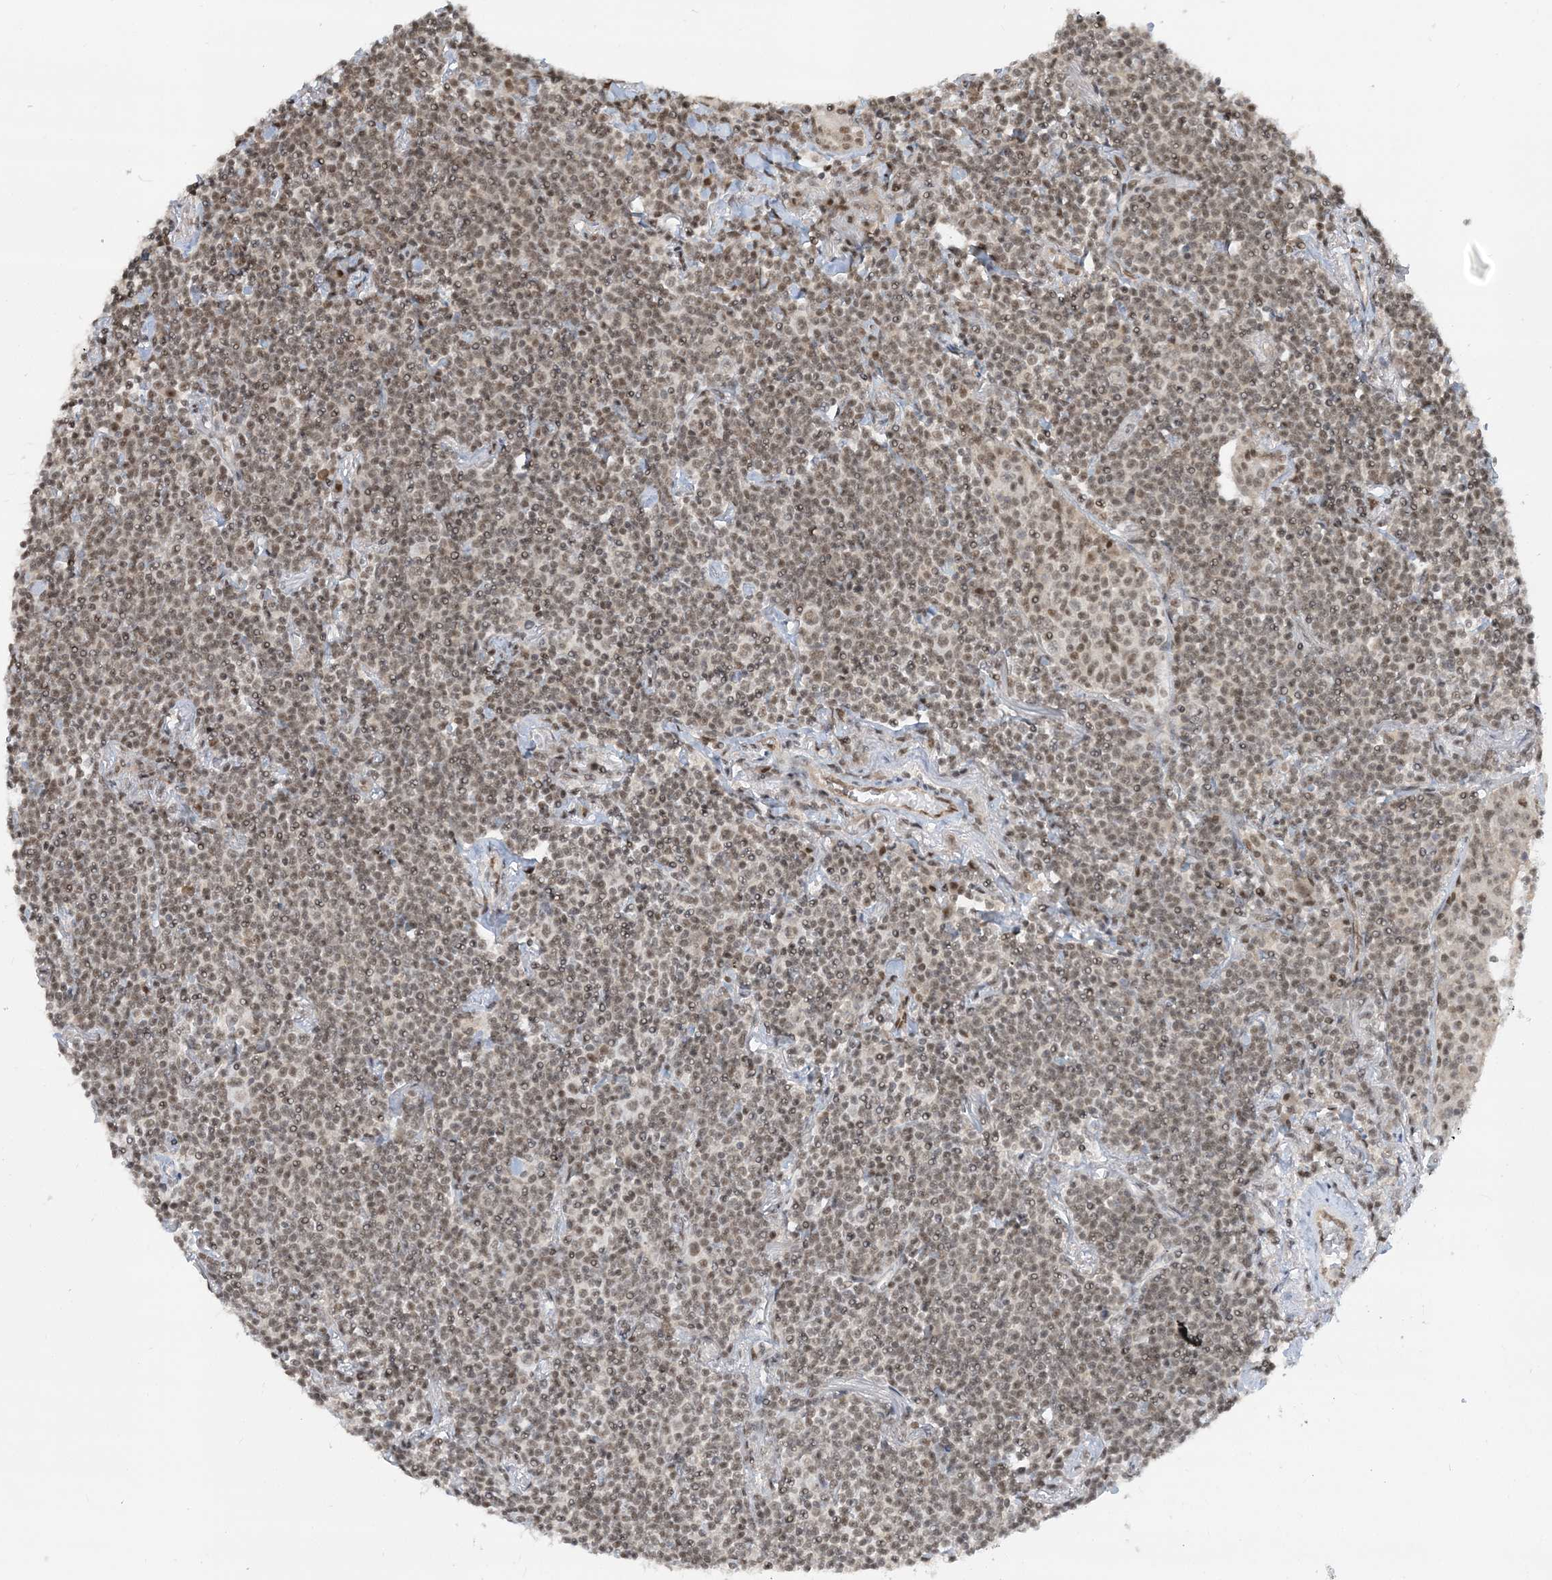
{"staining": {"intensity": "moderate", "quantity": ">75%", "location": "nuclear"}, "tissue": "lymphoma", "cell_type": "Tumor cells", "image_type": "cancer", "snomed": [{"axis": "morphology", "description": "Malignant lymphoma, non-Hodgkin's type, Low grade"}, {"axis": "topography", "description": "Lung"}], "caption": "Moderate nuclear protein positivity is appreciated in approximately >75% of tumor cells in low-grade malignant lymphoma, non-Hodgkin's type.", "gene": "SEPHS1", "patient": {"sex": "female", "age": 71}}